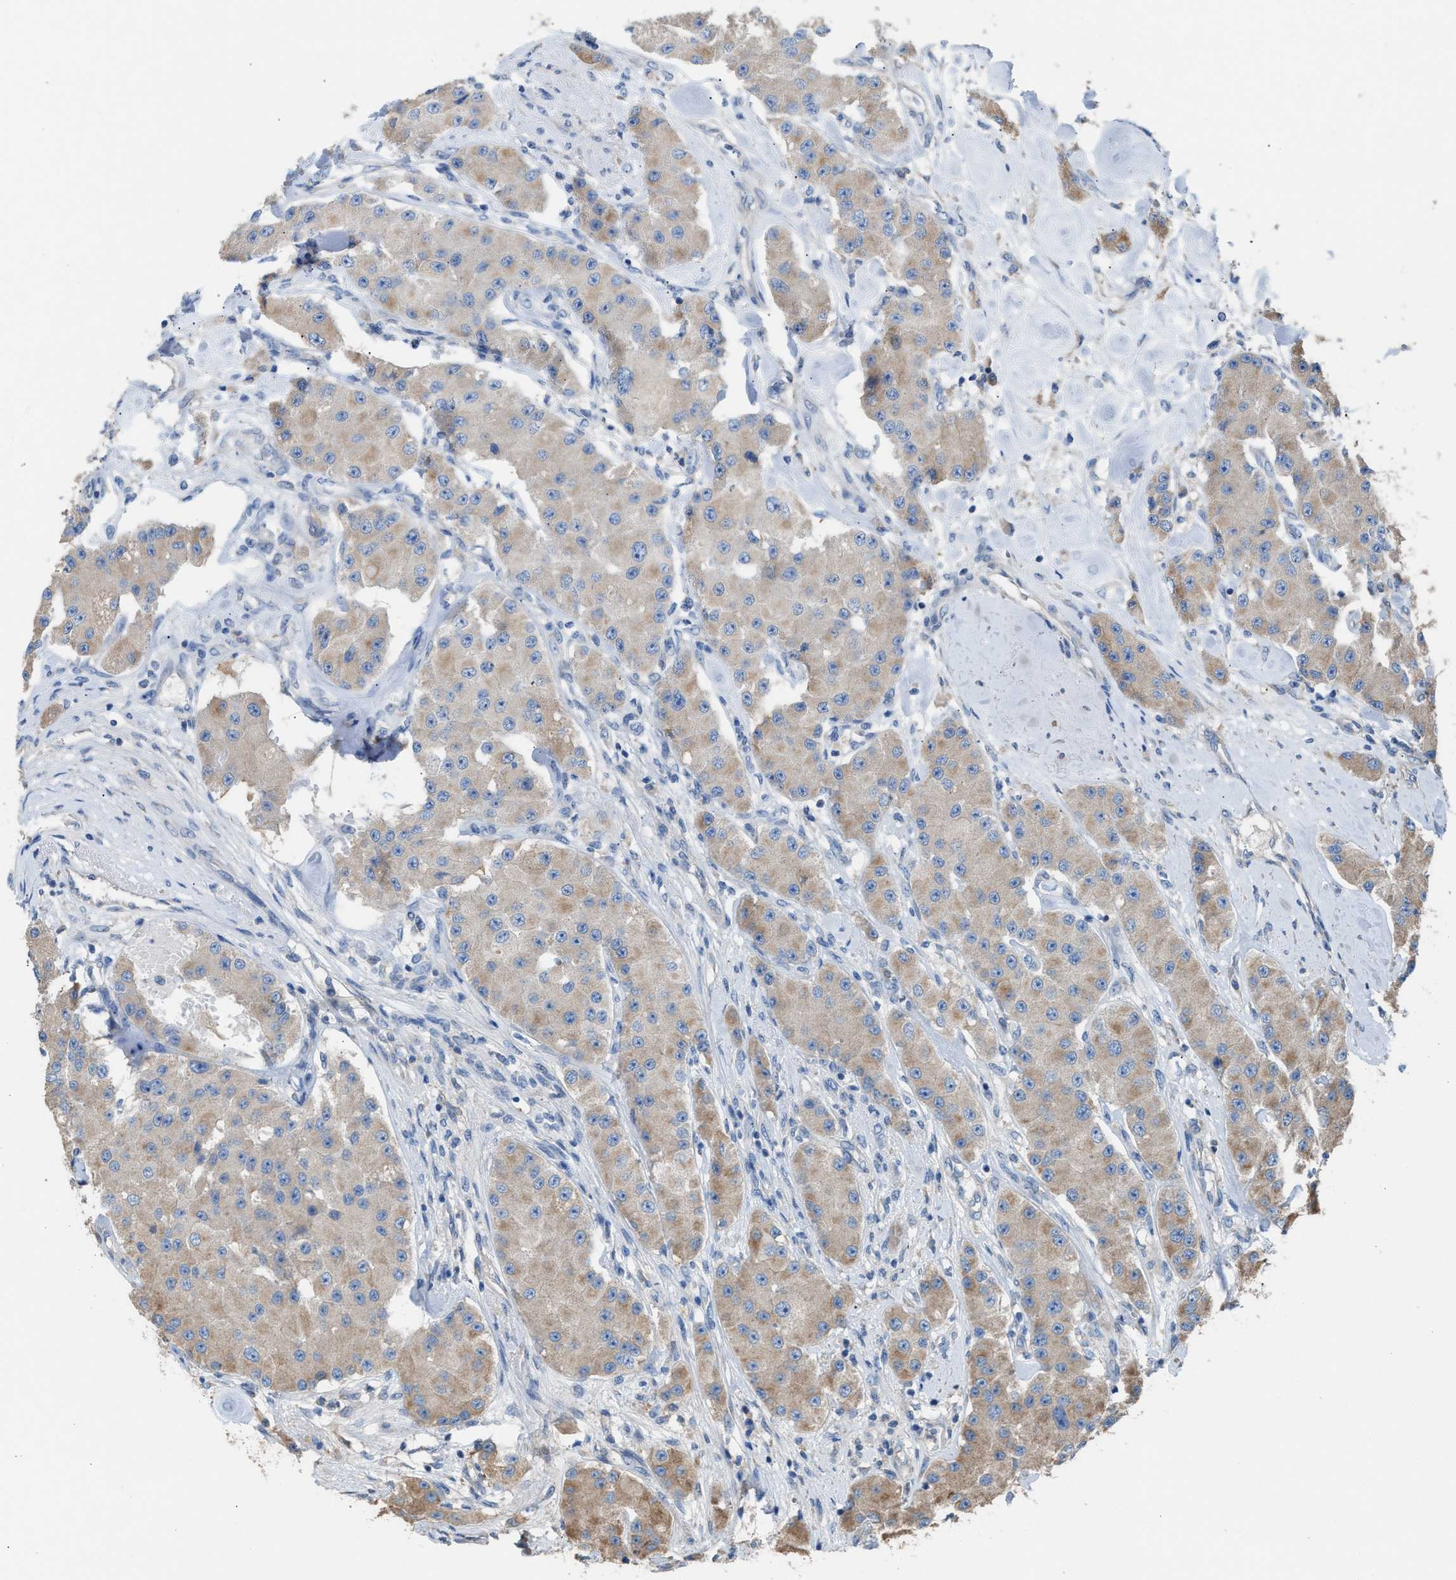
{"staining": {"intensity": "weak", "quantity": ">75%", "location": "cytoplasmic/membranous"}, "tissue": "carcinoid", "cell_type": "Tumor cells", "image_type": "cancer", "snomed": [{"axis": "morphology", "description": "Carcinoid, malignant, NOS"}, {"axis": "topography", "description": "Pancreas"}], "caption": "Immunohistochemical staining of human carcinoid displays low levels of weak cytoplasmic/membranous protein staining in approximately >75% of tumor cells. The staining was performed using DAB (3,3'-diaminobenzidine) to visualize the protein expression in brown, while the nuclei were stained in blue with hematoxylin (Magnification: 20x).", "gene": "NQO2", "patient": {"sex": "male", "age": 41}}